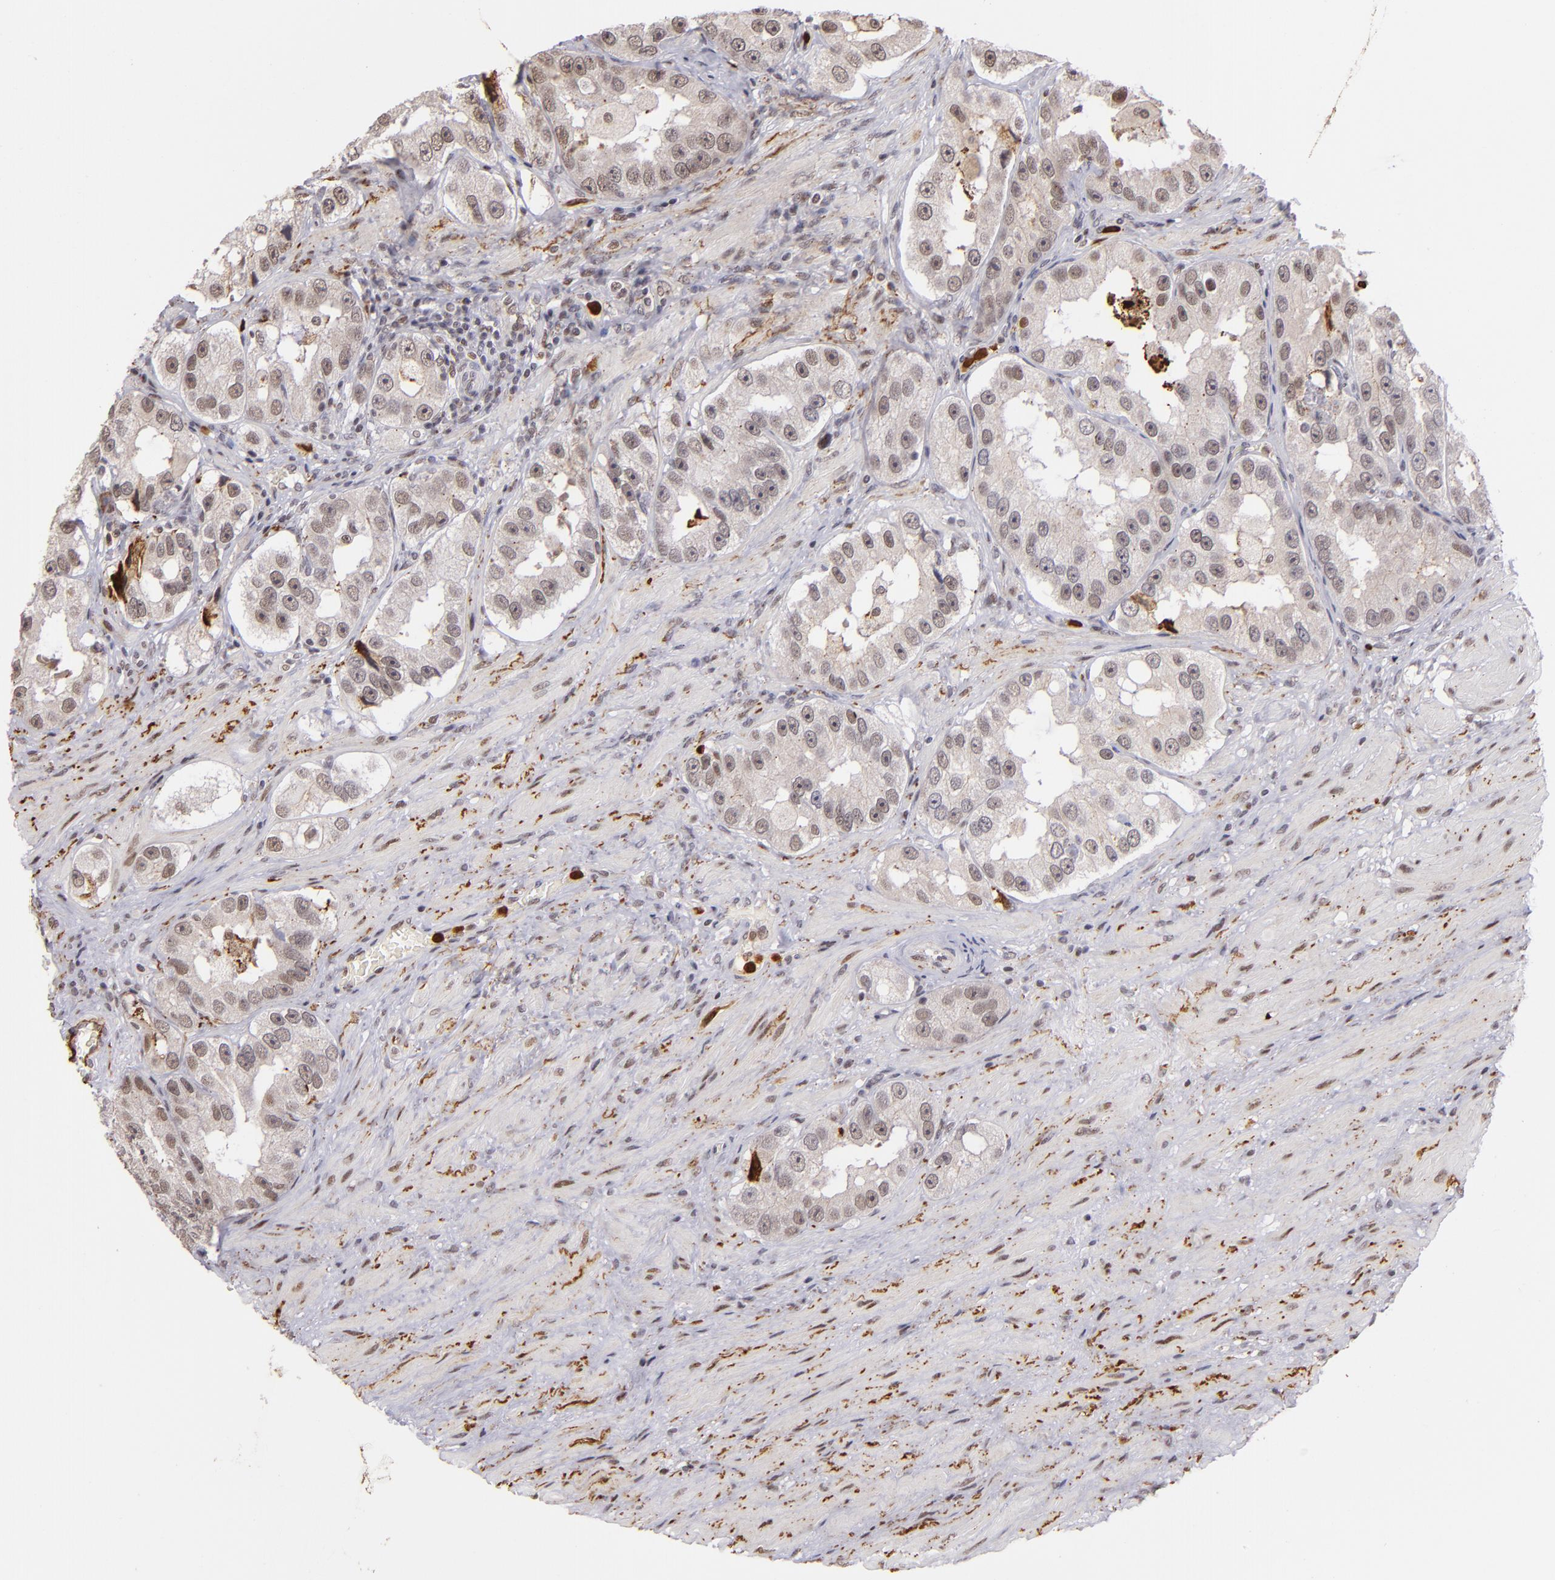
{"staining": {"intensity": "weak", "quantity": "<25%", "location": "nuclear"}, "tissue": "prostate cancer", "cell_type": "Tumor cells", "image_type": "cancer", "snomed": [{"axis": "morphology", "description": "Adenocarcinoma, High grade"}, {"axis": "topography", "description": "Prostate"}], "caption": "DAB immunohistochemical staining of human prostate high-grade adenocarcinoma reveals no significant staining in tumor cells.", "gene": "RXRG", "patient": {"sex": "male", "age": 63}}